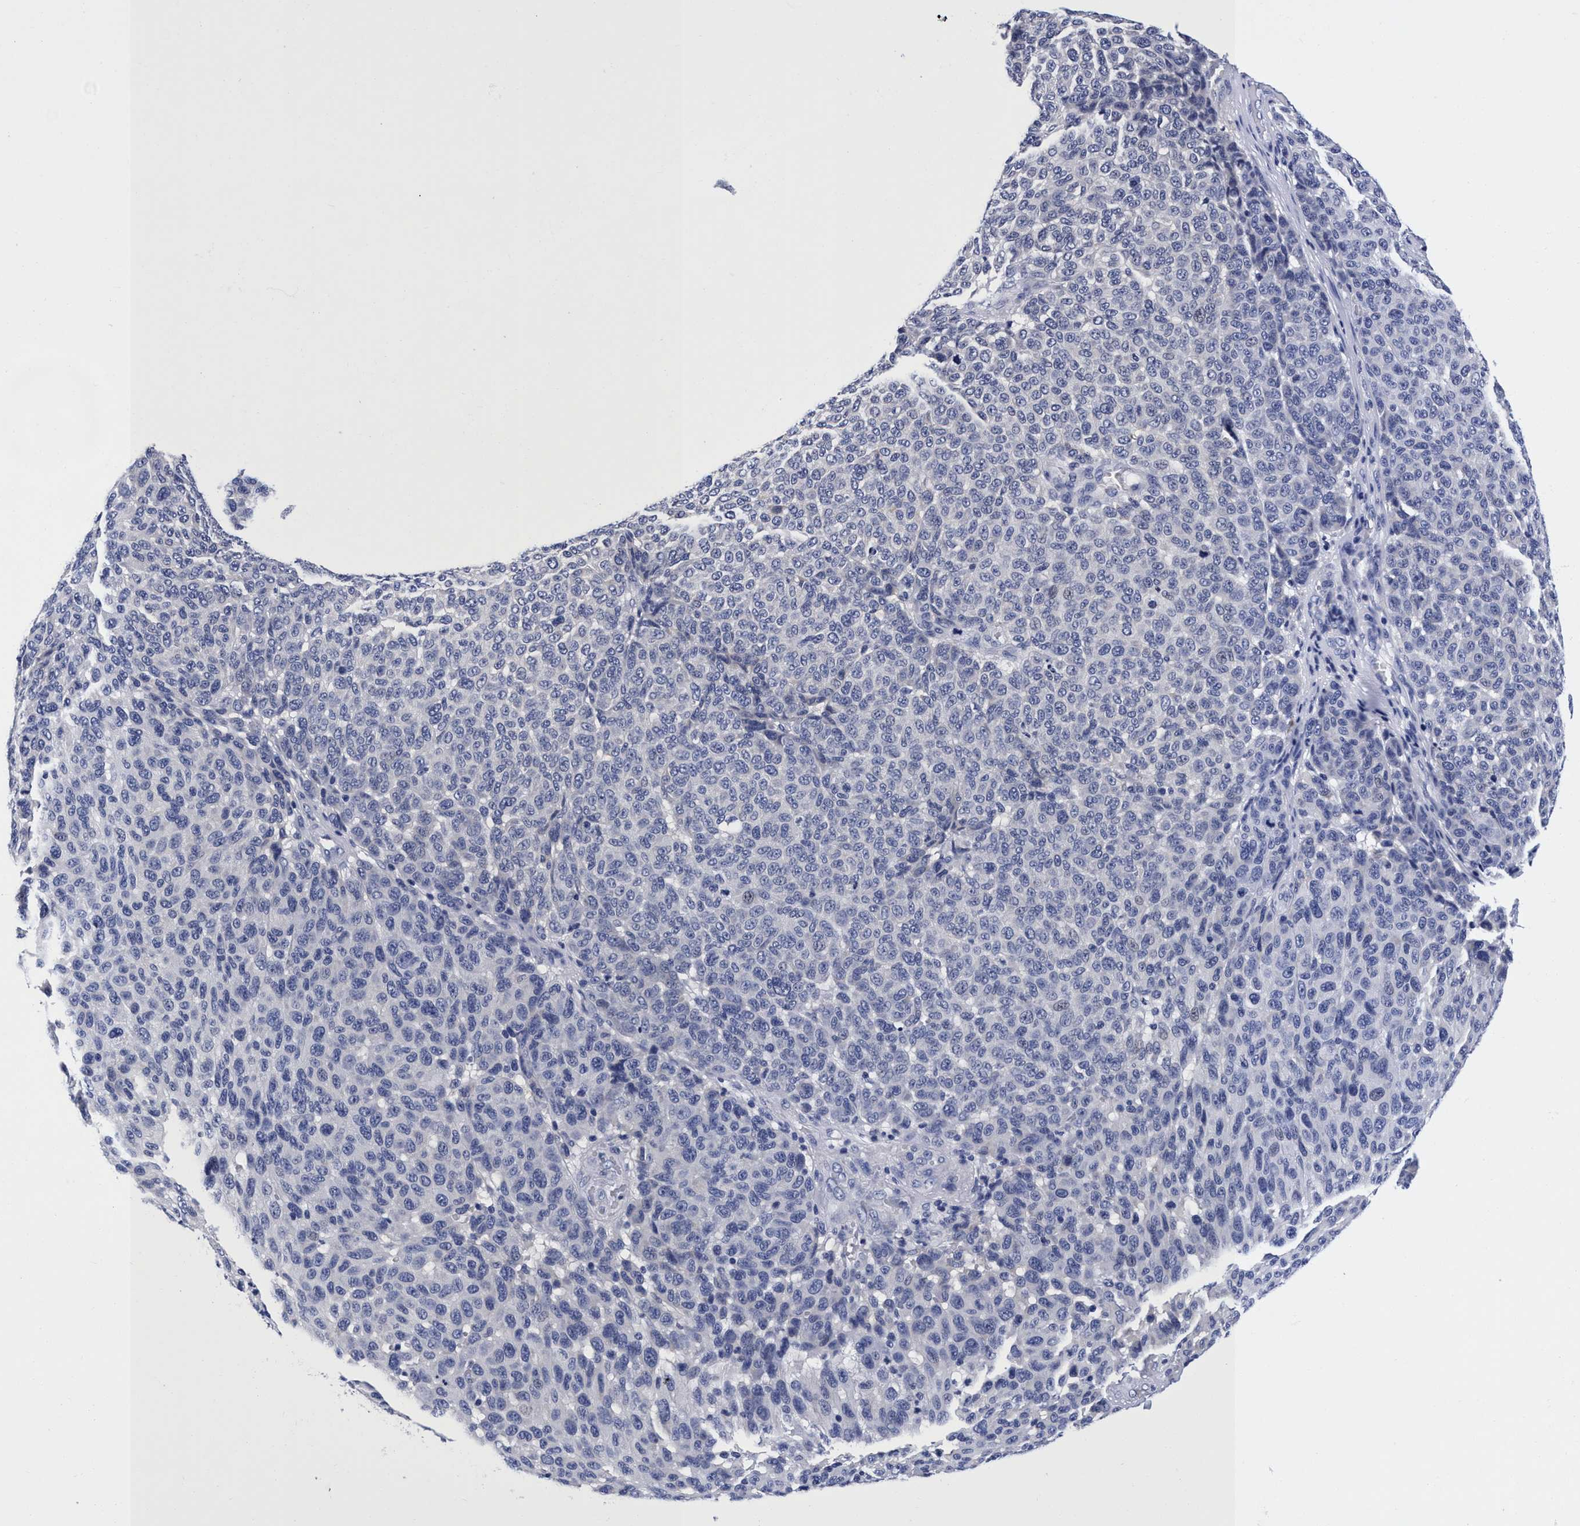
{"staining": {"intensity": "negative", "quantity": "none", "location": "none"}, "tissue": "melanoma", "cell_type": "Tumor cells", "image_type": "cancer", "snomed": [{"axis": "morphology", "description": "Malignant melanoma, NOS"}, {"axis": "topography", "description": "Skin"}], "caption": "High power microscopy histopathology image of an IHC histopathology image of melanoma, revealing no significant staining in tumor cells. (Brightfield microscopy of DAB IHC at high magnification).", "gene": "PLPPR1", "patient": {"sex": "male", "age": 59}}